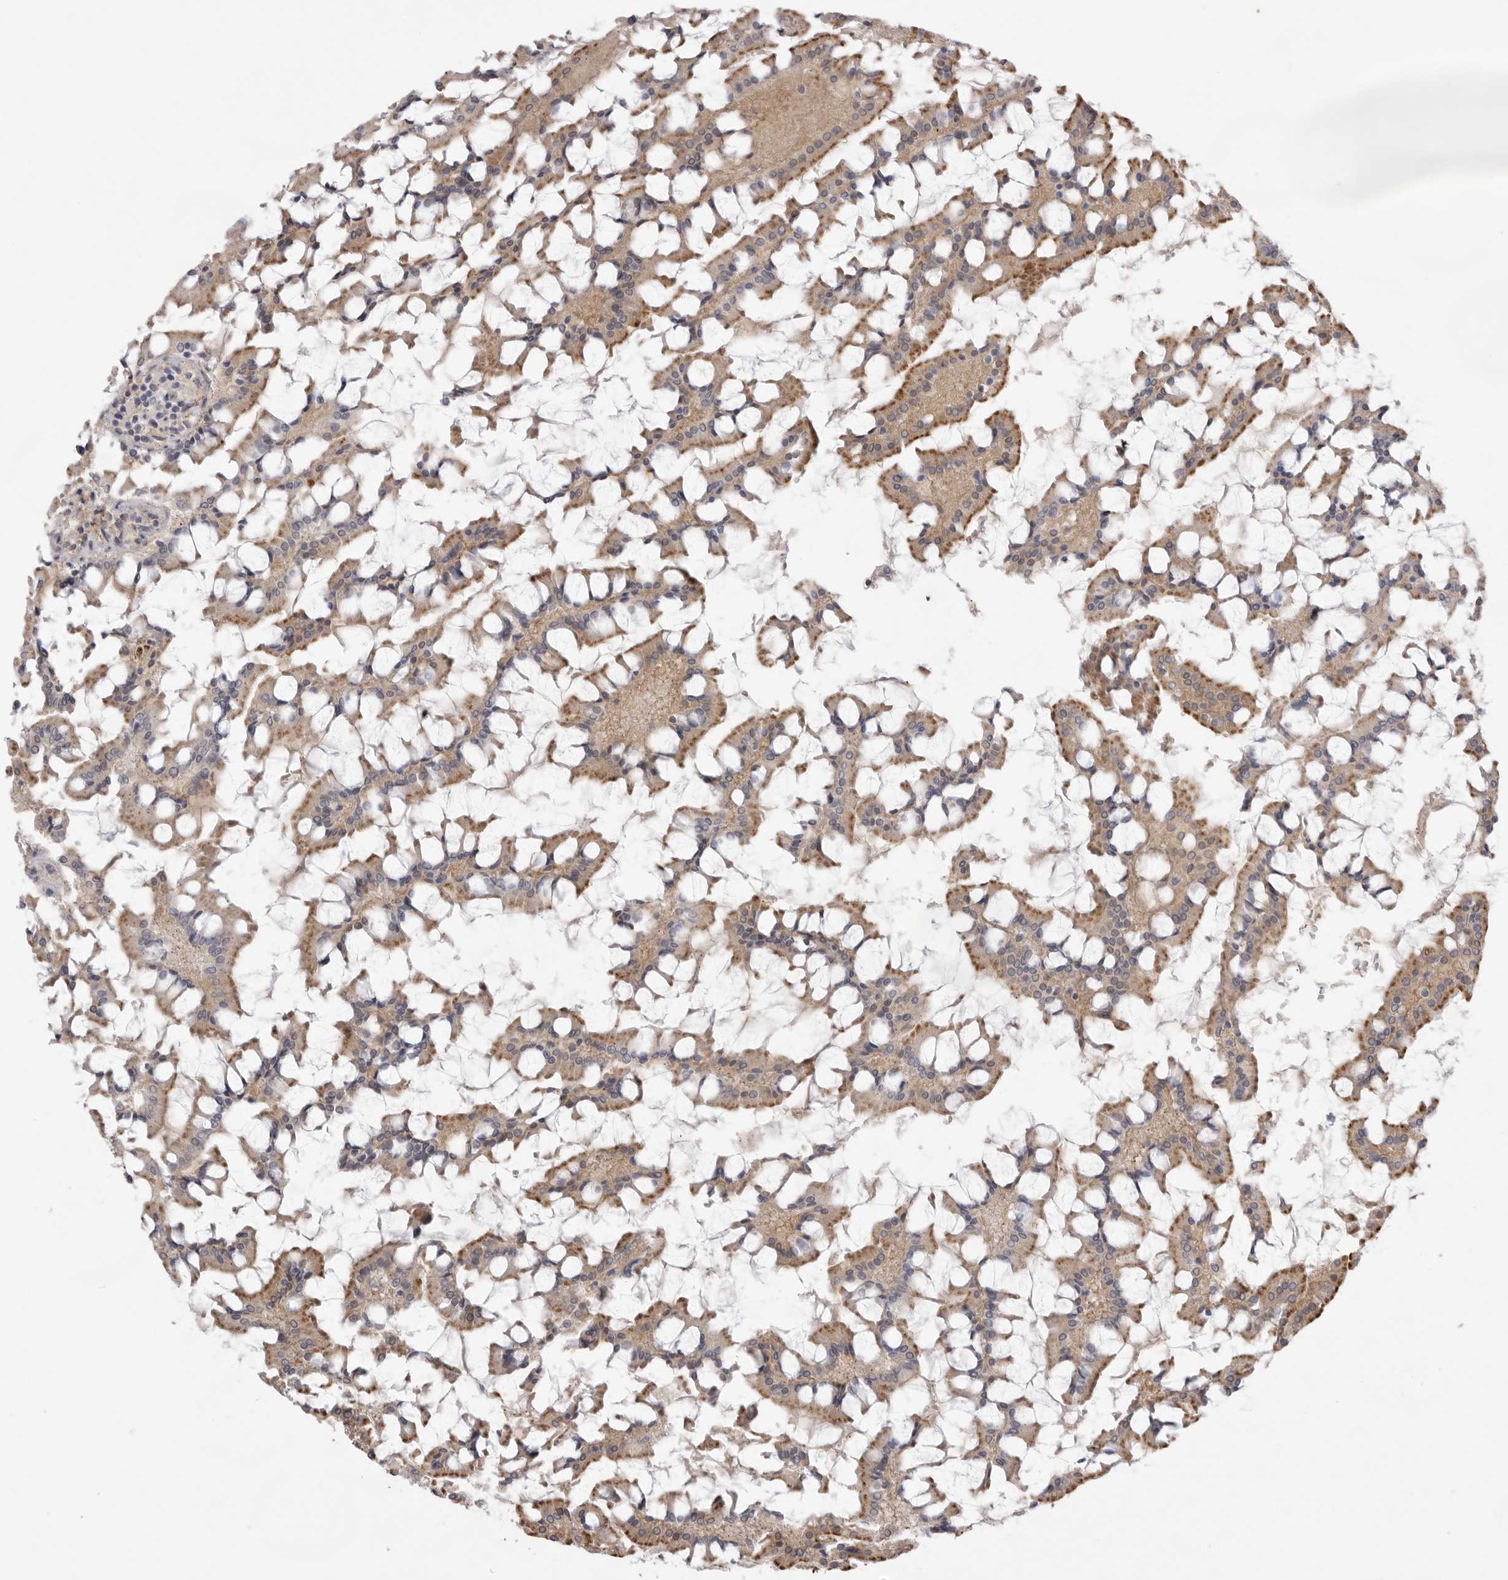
{"staining": {"intensity": "moderate", "quantity": ">75%", "location": "cytoplasmic/membranous"}, "tissue": "small intestine", "cell_type": "Glandular cells", "image_type": "normal", "snomed": [{"axis": "morphology", "description": "Normal tissue, NOS"}, {"axis": "topography", "description": "Small intestine"}], "caption": "High-power microscopy captured an immunohistochemistry histopathology image of benign small intestine, revealing moderate cytoplasmic/membranous staining in about >75% of glandular cells. The protein is stained brown, and the nuclei are stained in blue (DAB (3,3'-diaminobenzidine) IHC with brightfield microscopy, high magnification).", "gene": "TLR3", "patient": {"sex": "male", "age": 41}}